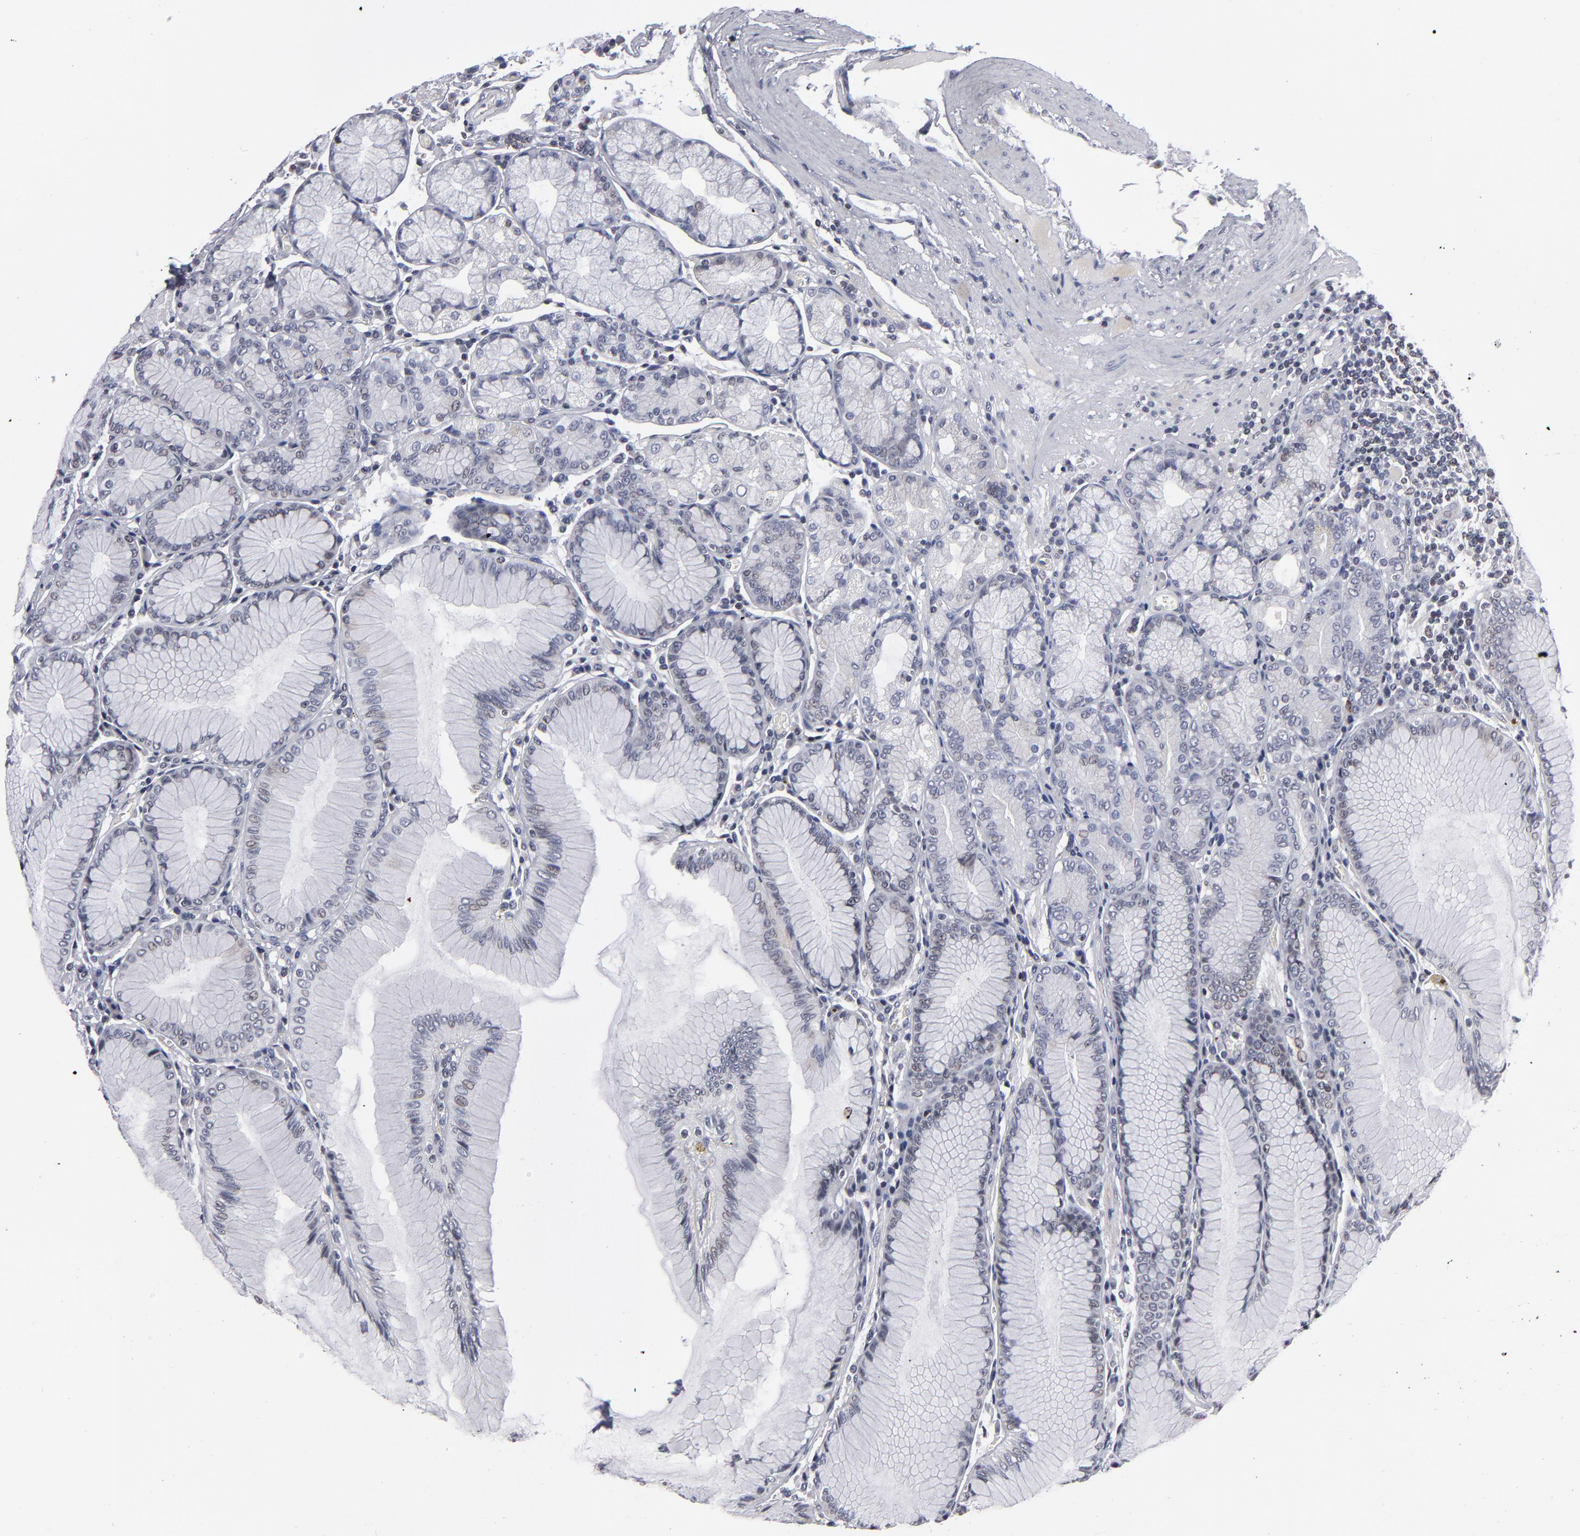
{"staining": {"intensity": "negative", "quantity": "none", "location": "none"}, "tissue": "stomach", "cell_type": "Glandular cells", "image_type": "normal", "snomed": [{"axis": "morphology", "description": "Normal tissue, NOS"}, {"axis": "topography", "description": "Stomach, lower"}], "caption": "IHC image of unremarkable stomach: stomach stained with DAB (3,3'-diaminobenzidine) demonstrates no significant protein expression in glandular cells. (DAB IHC visualized using brightfield microscopy, high magnification).", "gene": "ODF2", "patient": {"sex": "female", "age": 93}}